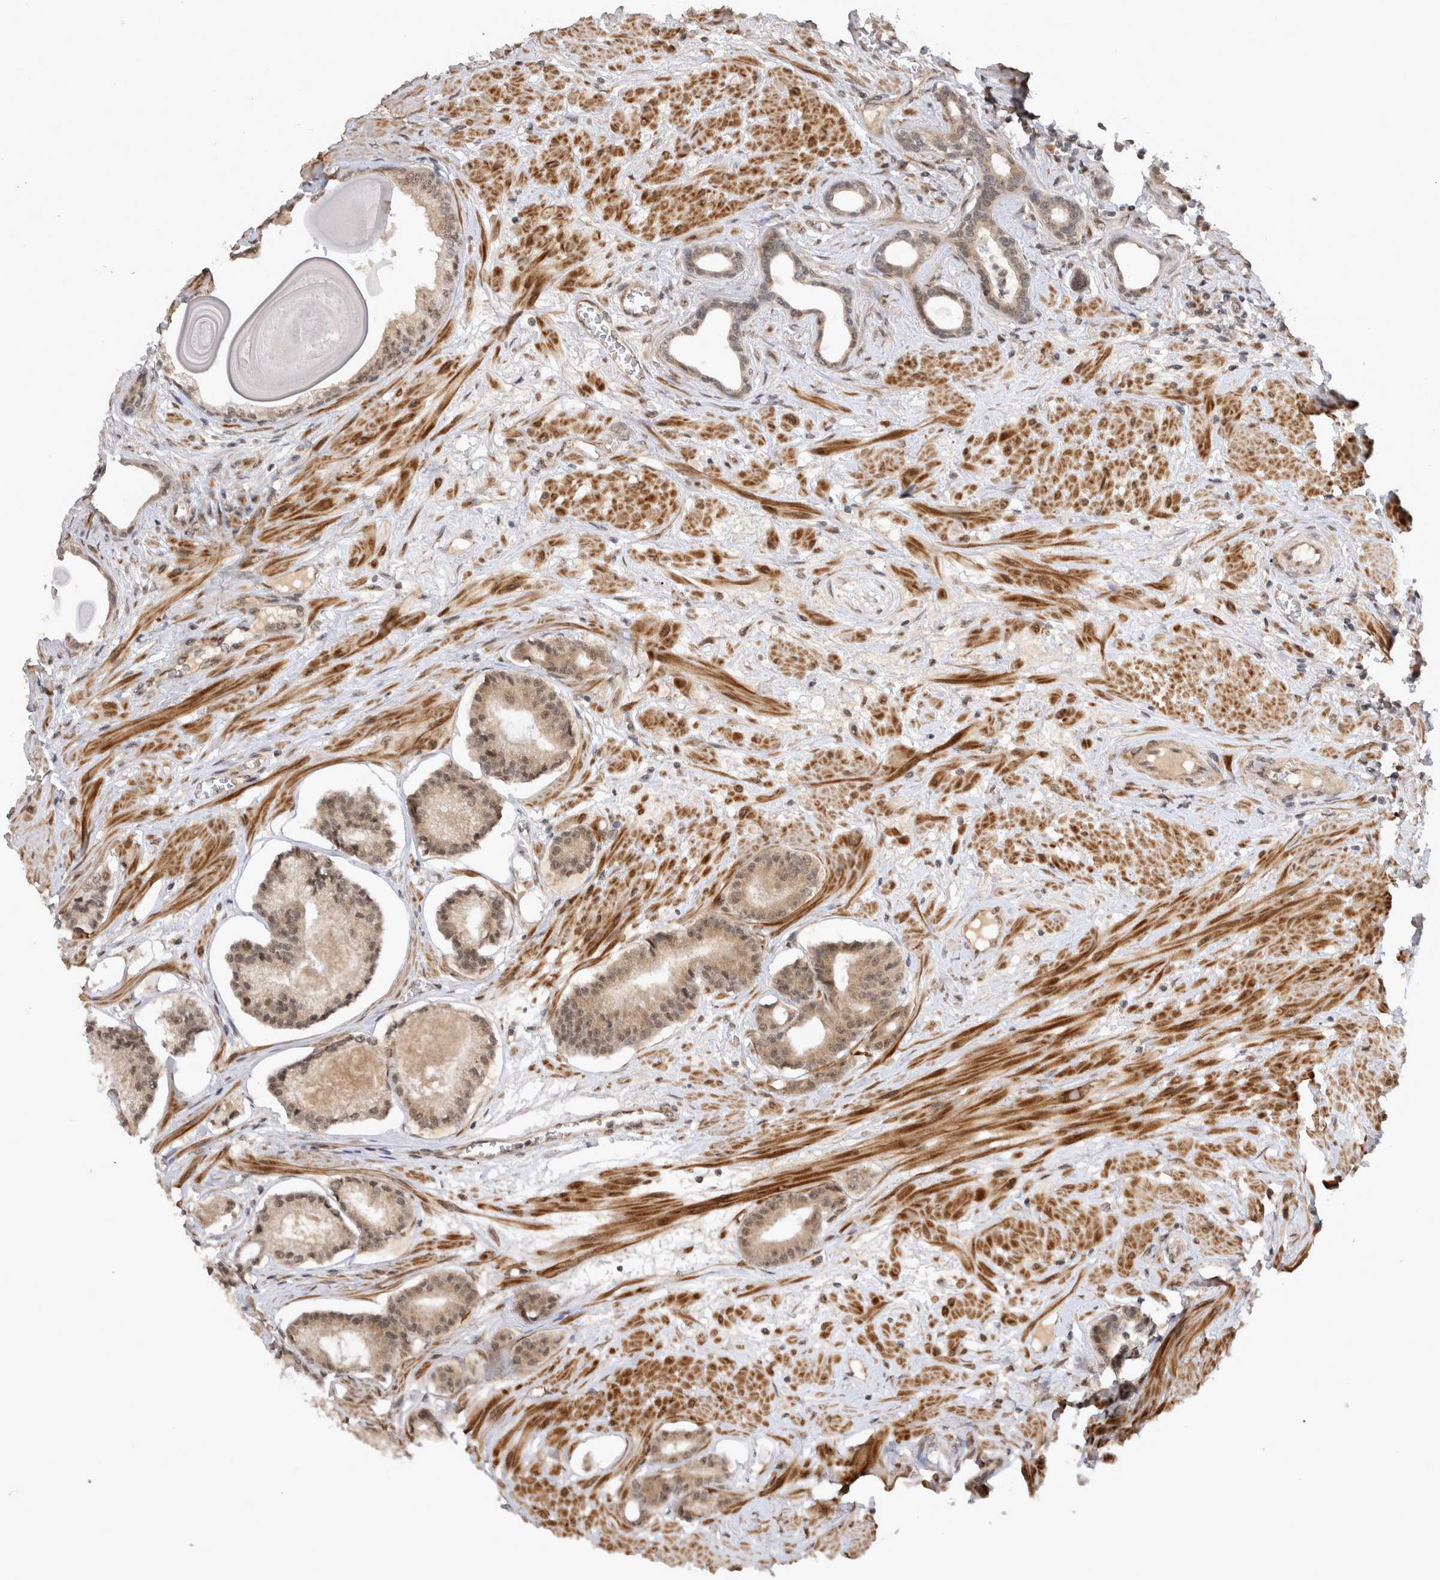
{"staining": {"intensity": "moderate", "quantity": ">75%", "location": "cytoplasmic/membranous,nuclear"}, "tissue": "prostate cancer", "cell_type": "Tumor cells", "image_type": "cancer", "snomed": [{"axis": "morphology", "description": "Adenocarcinoma, Low grade"}, {"axis": "topography", "description": "Prostate"}], "caption": "Immunohistochemical staining of human prostate cancer displays medium levels of moderate cytoplasmic/membranous and nuclear staining in about >75% of tumor cells. (IHC, brightfield microscopy, high magnification).", "gene": "TMEM65", "patient": {"sex": "male", "age": 60}}